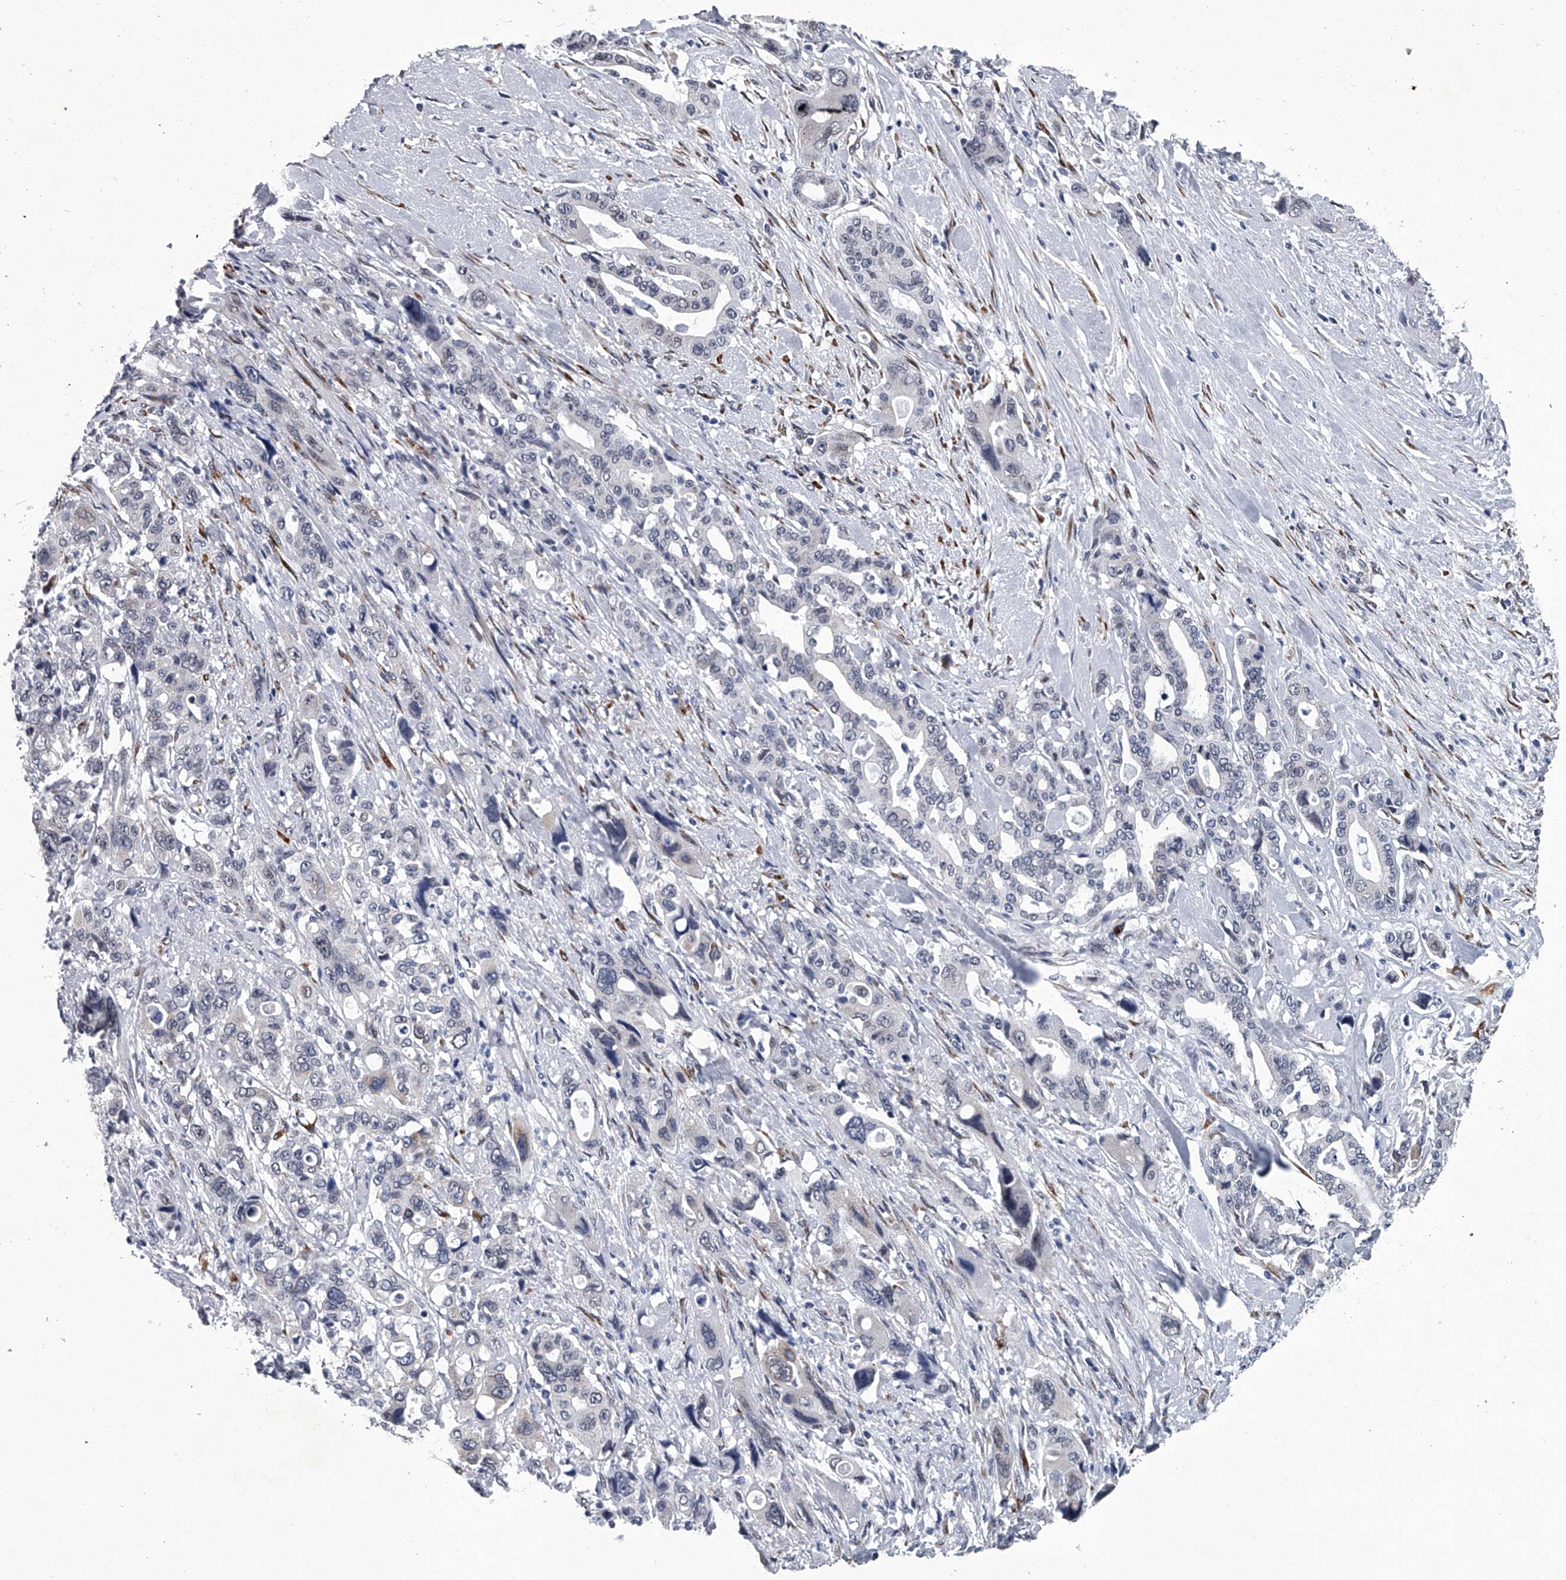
{"staining": {"intensity": "negative", "quantity": "none", "location": "none"}, "tissue": "pancreatic cancer", "cell_type": "Tumor cells", "image_type": "cancer", "snomed": [{"axis": "morphology", "description": "Adenocarcinoma, NOS"}, {"axis": "topography", "description": "Pancreas"}], "caption": "IHC of pancreatic adenocarcinoma displays no staining in tumor cells. (Brightfield microscopy of DAB immunohistochemistry at high magnification).", "gene": "PPP2R5D", "patient": {"sex": "male", "age": 46}}